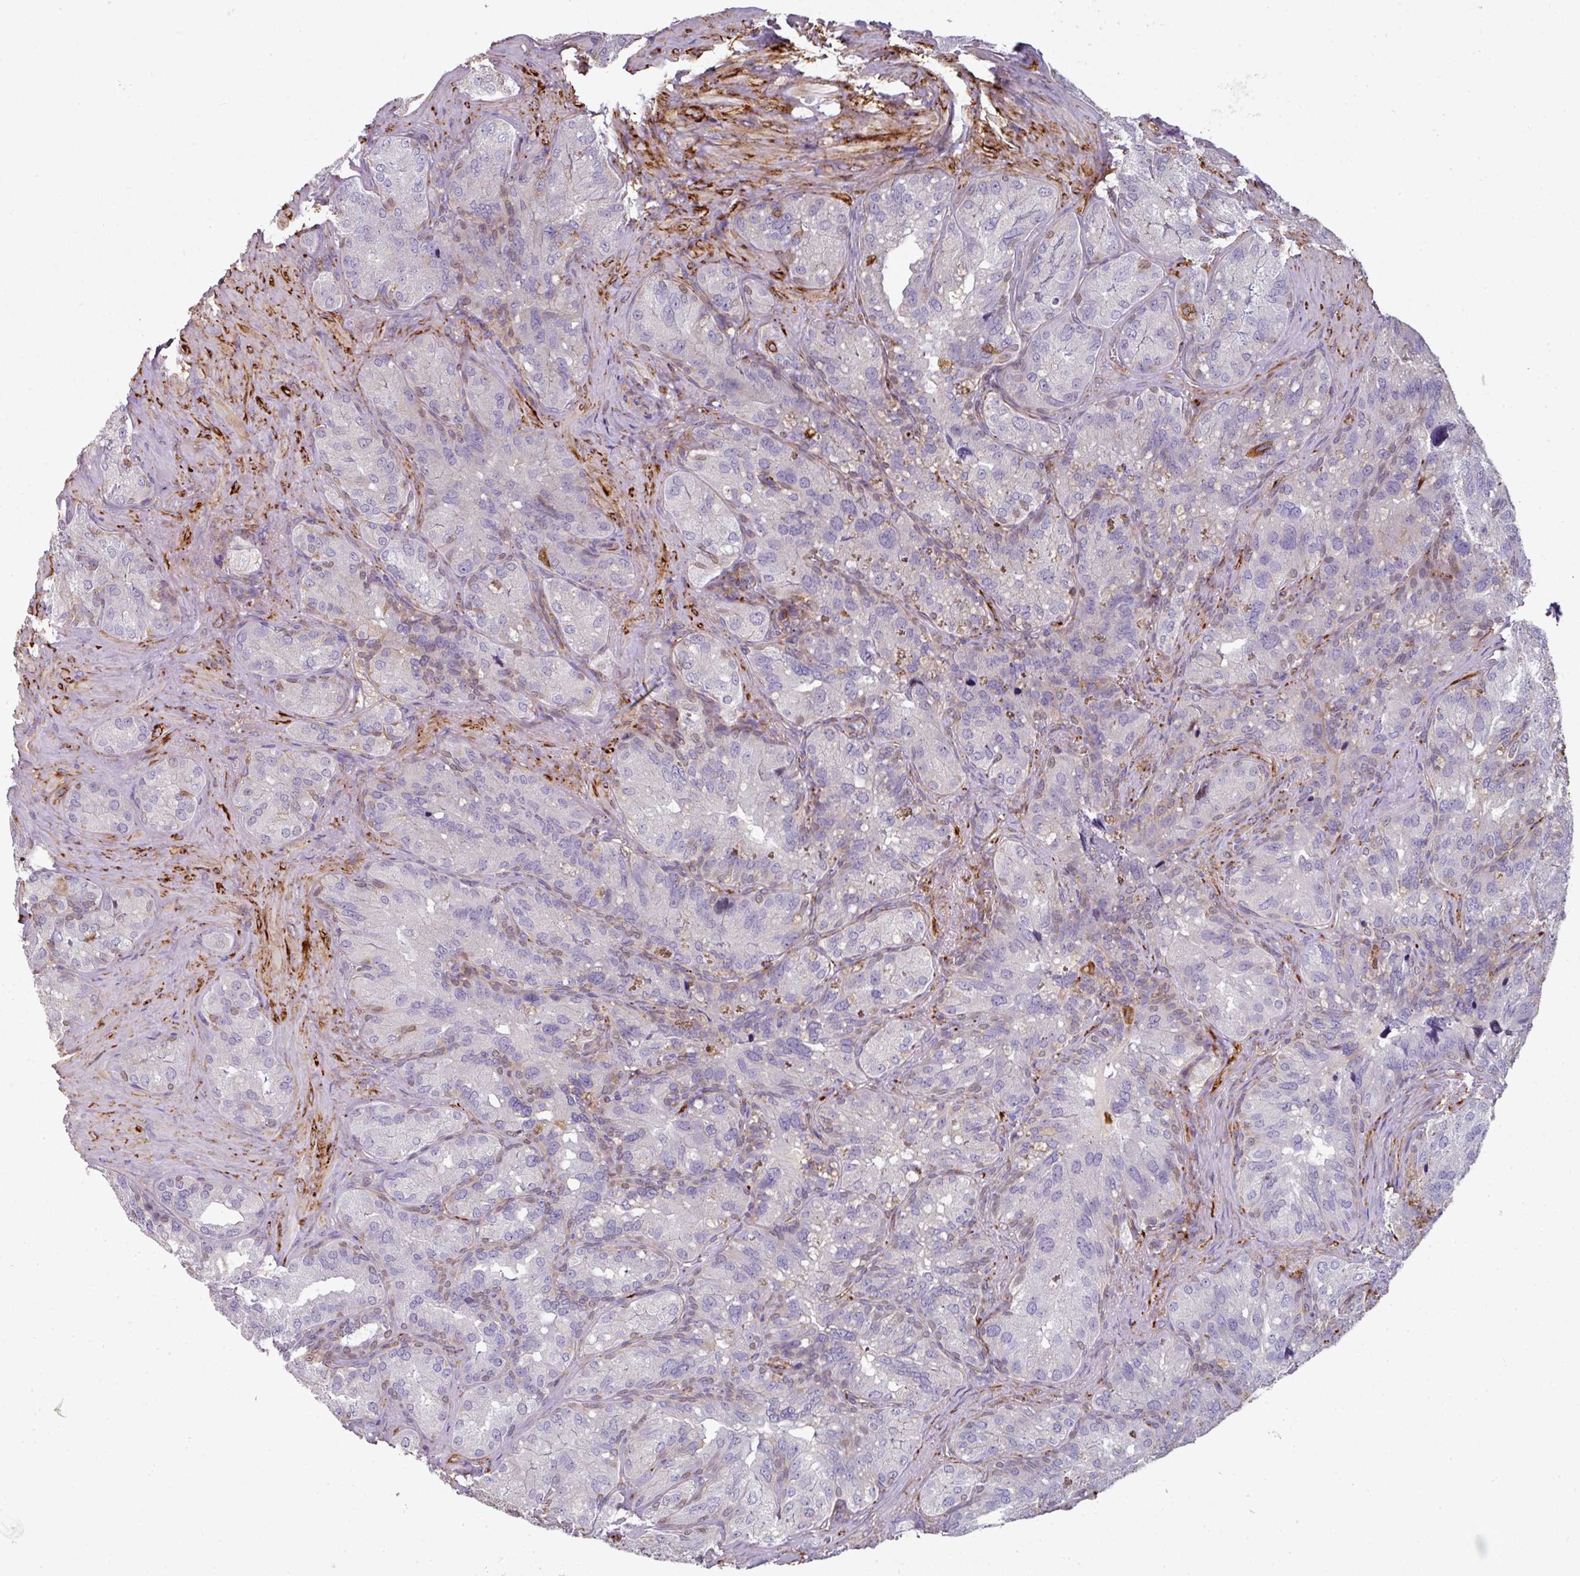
{"staining": {"intensity": "weak", "quantity": "<25%", "location": "cytoplasmic/membranous"}, "tissue": "seminal vesicle", "cell_type": "Glandular cells", "image_type": "normal", "snomed": [{"axis": "morphology", "description": "Normal tissue, NOS"}, {"axis": "topography", "description": "Seminal veicle"}], "caption": "A micrograph of human seminal vesicle is negative for staining in glandular cells. (DAB IHC visualized using brightfield microscopy, high magnification).", "gene": "BEND5", "patient": {"sex": "male", "age": 69}}